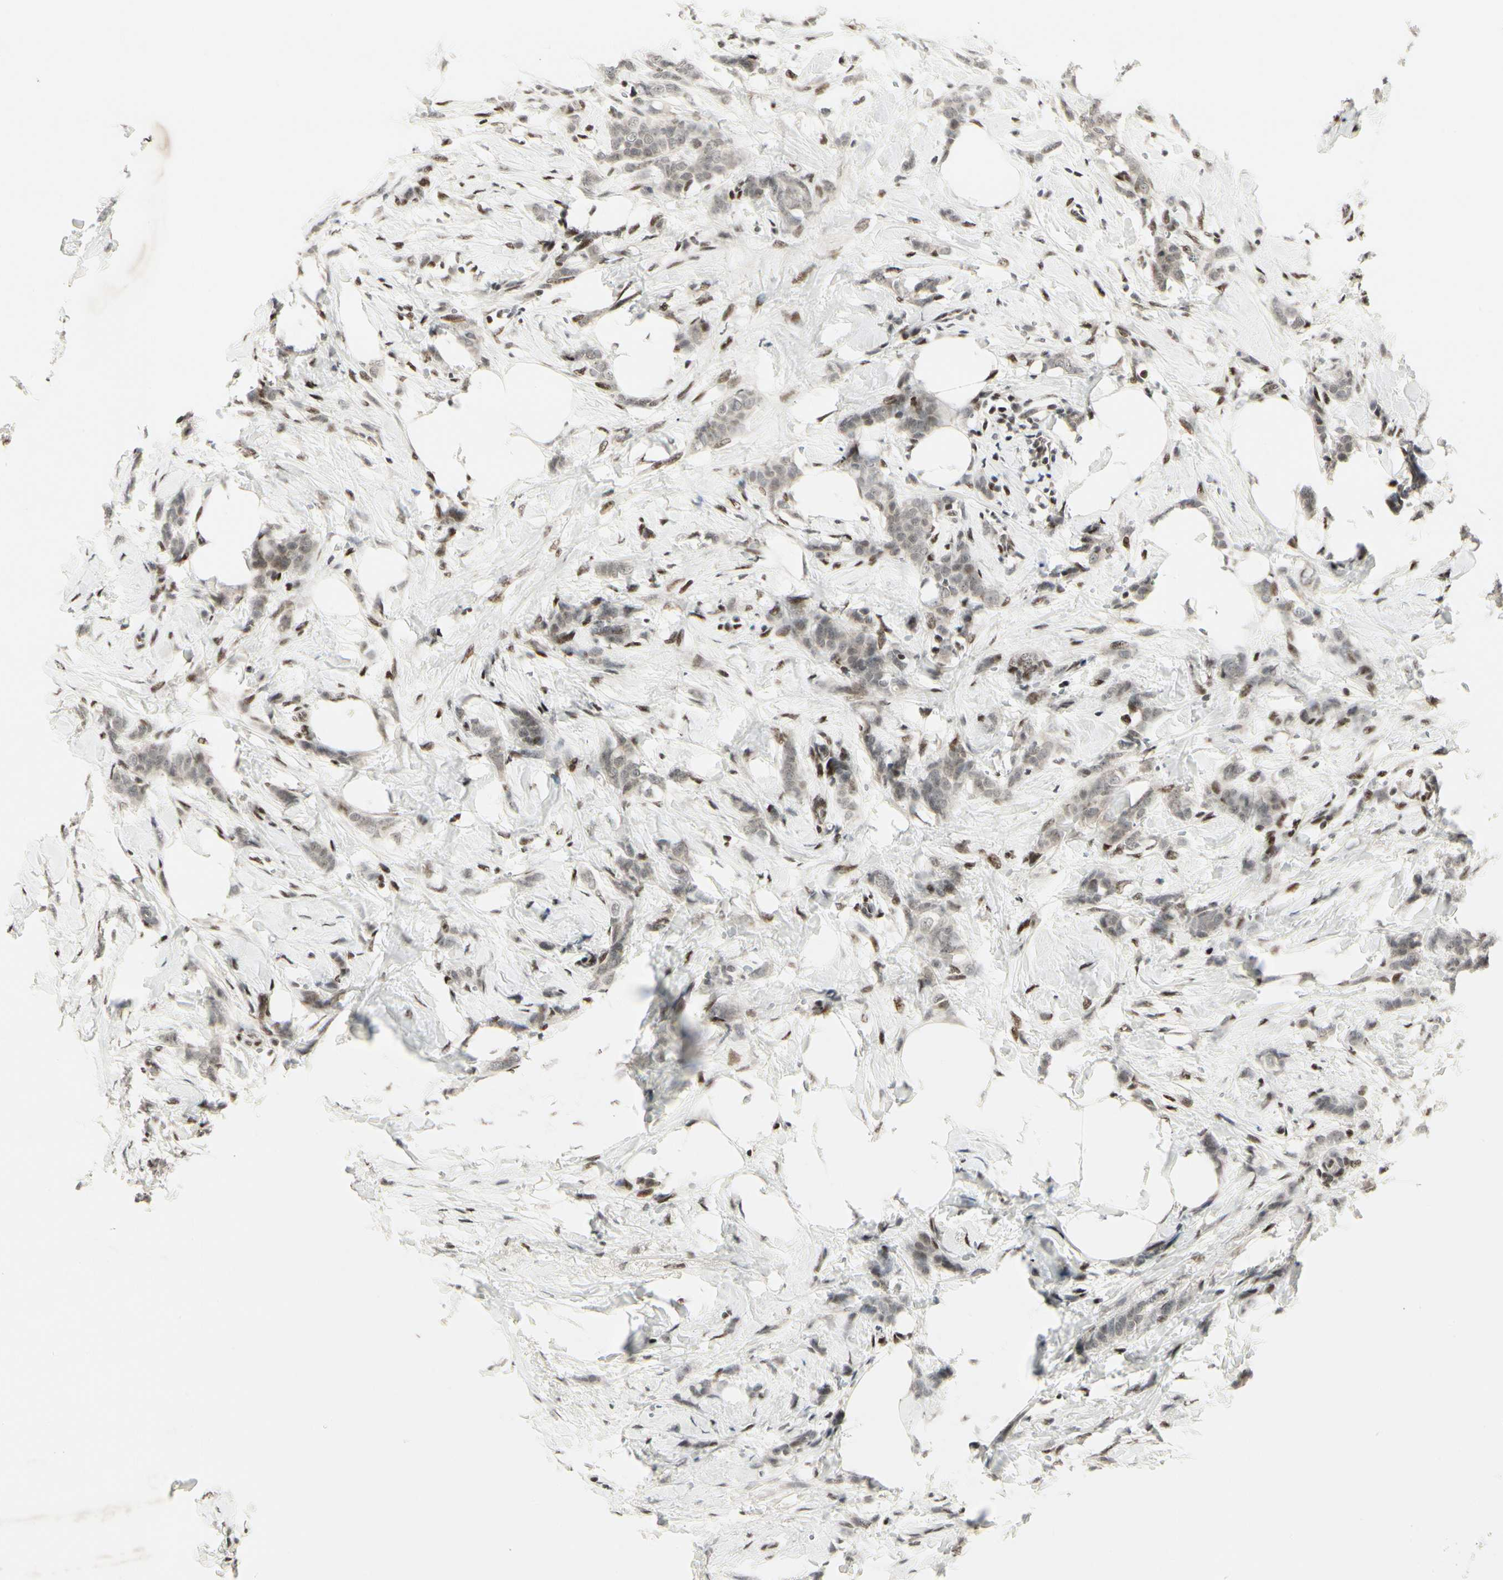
{"staining": {"intensity": "weak", "quantity": "25%-75%", "location": "nuclear"}, "tissue": "breast cancer", "cell_type": "Tumor cells", "image_type": "cancer", "snomed": [{"axis": "morphology", "description": "Lobular carcinoma, in situ"}, {"axis": "morphology", "description": "Lobular carcinoma"}, {"axis": "topography", "description": "Breast"}], "caption": "Breast cancer tissue demonstrates weak nuclear staining in about 25%-75% of tumor cells, visualized by immunohistochemistry.", "gene": "FOXJ2", "patient": {"sex": "female", "age": 41}}